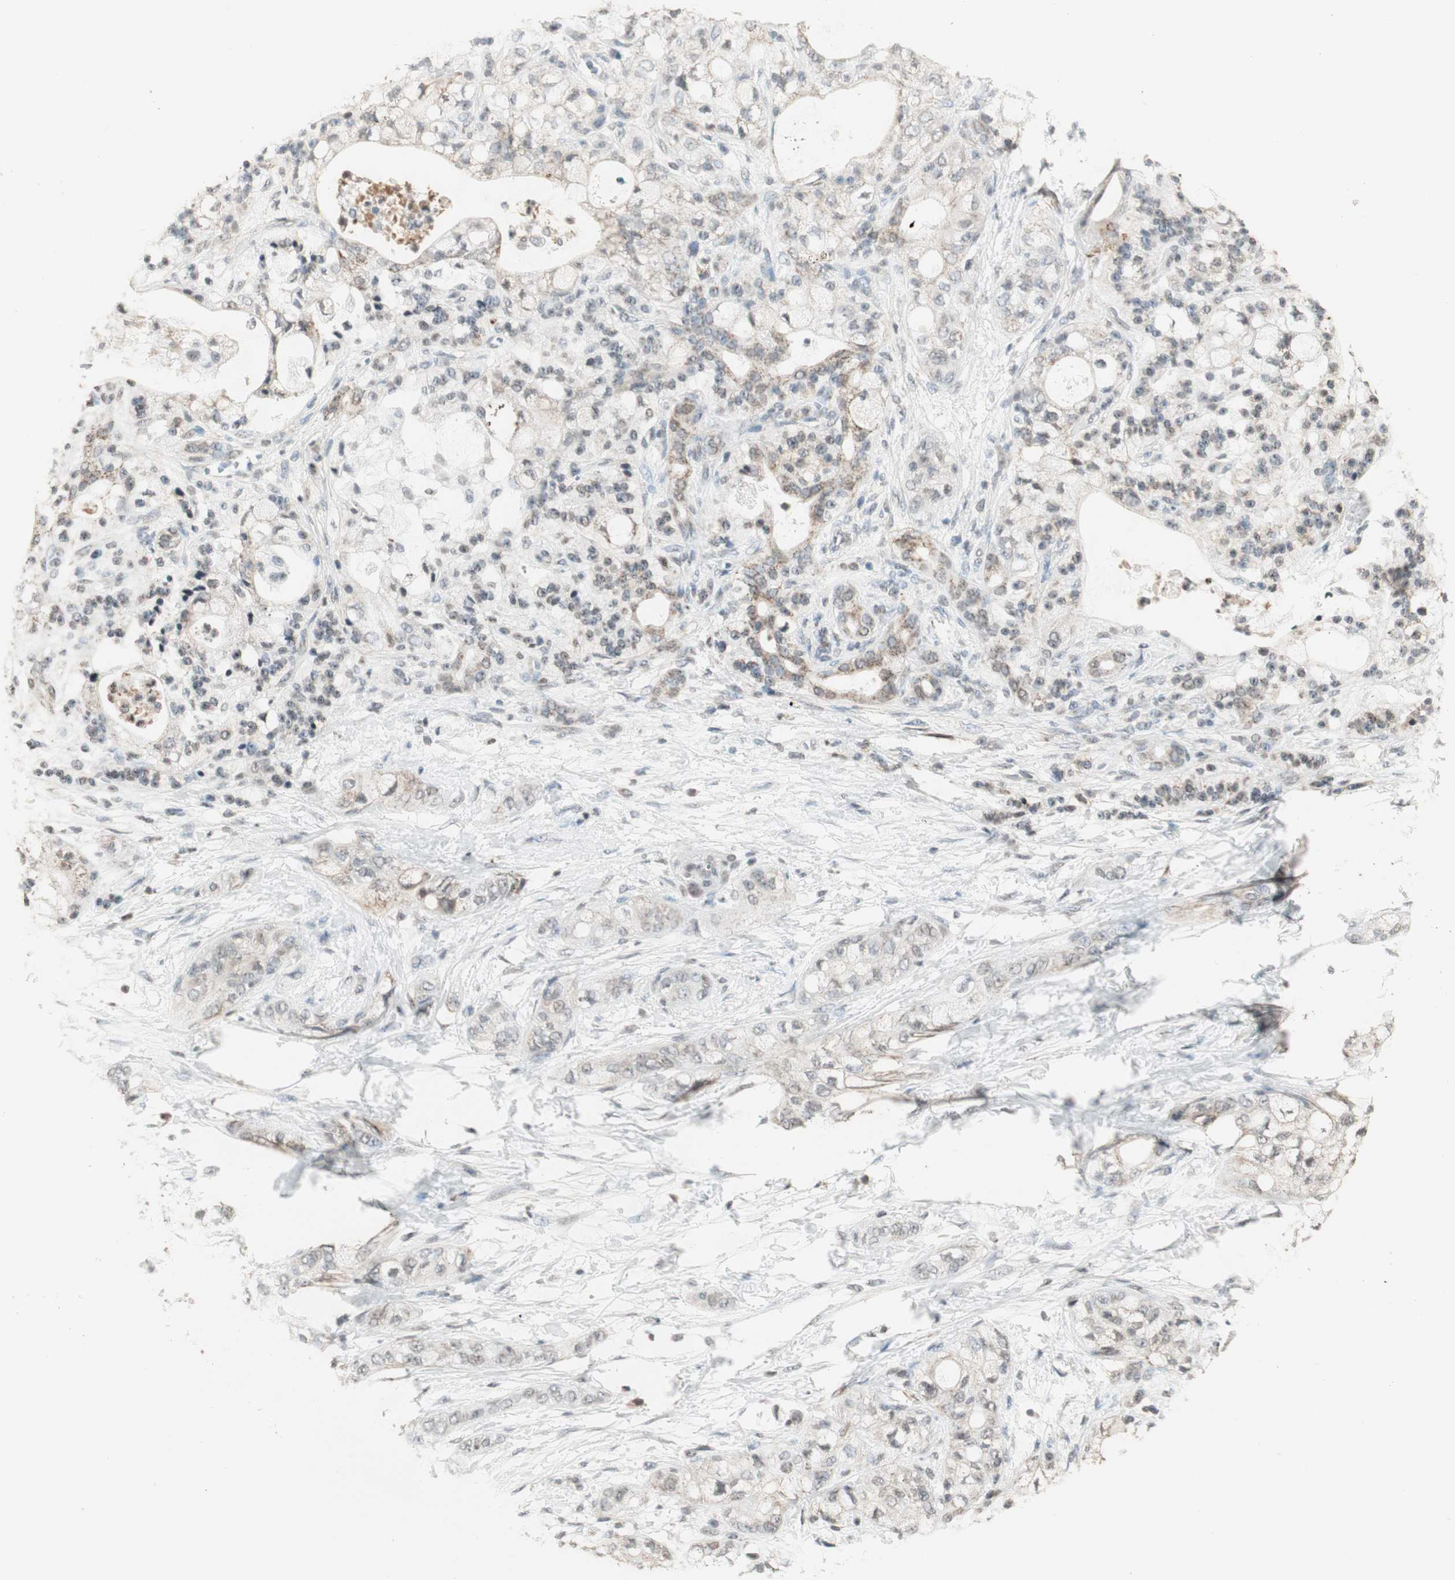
{"staining": {"intensity": "weak", "quantity": "25%-75%", "location": "cytoplasmic/membranous"}, "tissue": "pancreatic cancer", "cell_type": "Tumor cells", "image_type": "cancer", "snomed": [{"axis": "morphology", "description": "Adenocarcinoma, NOS"}, {"axis": "topography", "description": "Pancreas"}], "caption": "High-power microscopy captured an immunohistochemistry histopathology image of pancreatic cancer, revealing weak cytoplasmic/membranous staining in approximately 25%-75% of tumor cells.", "gene": "PRELID1", "patient": {"sex": "male", "age": 70}}